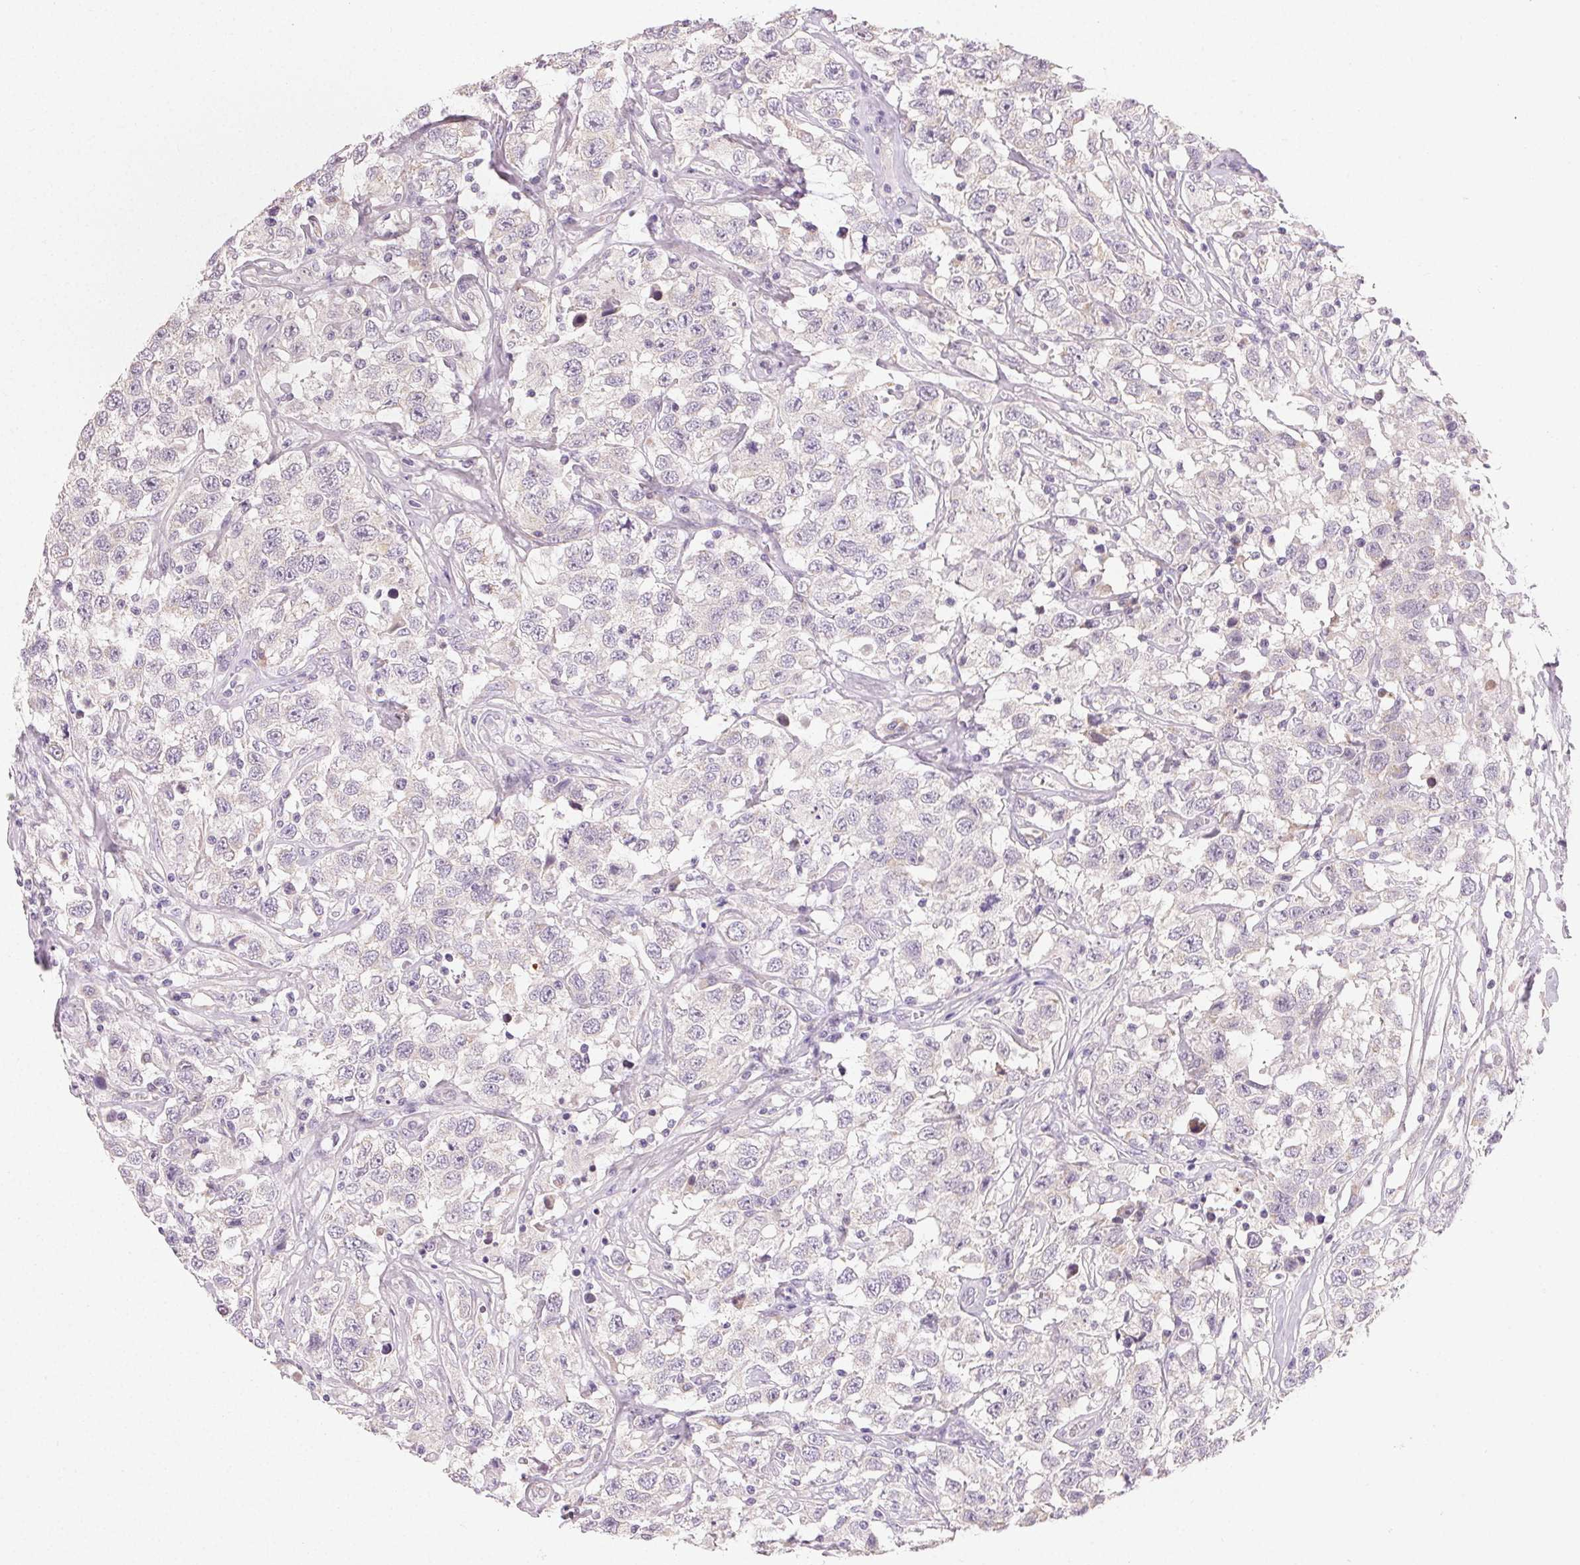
{"staining": {"intensity": "negative", "quantity": "none", "location": "none"}, "tissue": "testis cancer", "cell_type": "Tumor cells", "image_type": "cancer", "snomed": [{"axis": "morphology", "description": "Seminoma, NOS"}, {"axis": "topography", "description": "Testis"}], "caption": "Tumor cells show no significant protein positivity in seminoma (testis).", "gene": "MYBL1", "patient": {"sex": "male", "age": 41}}